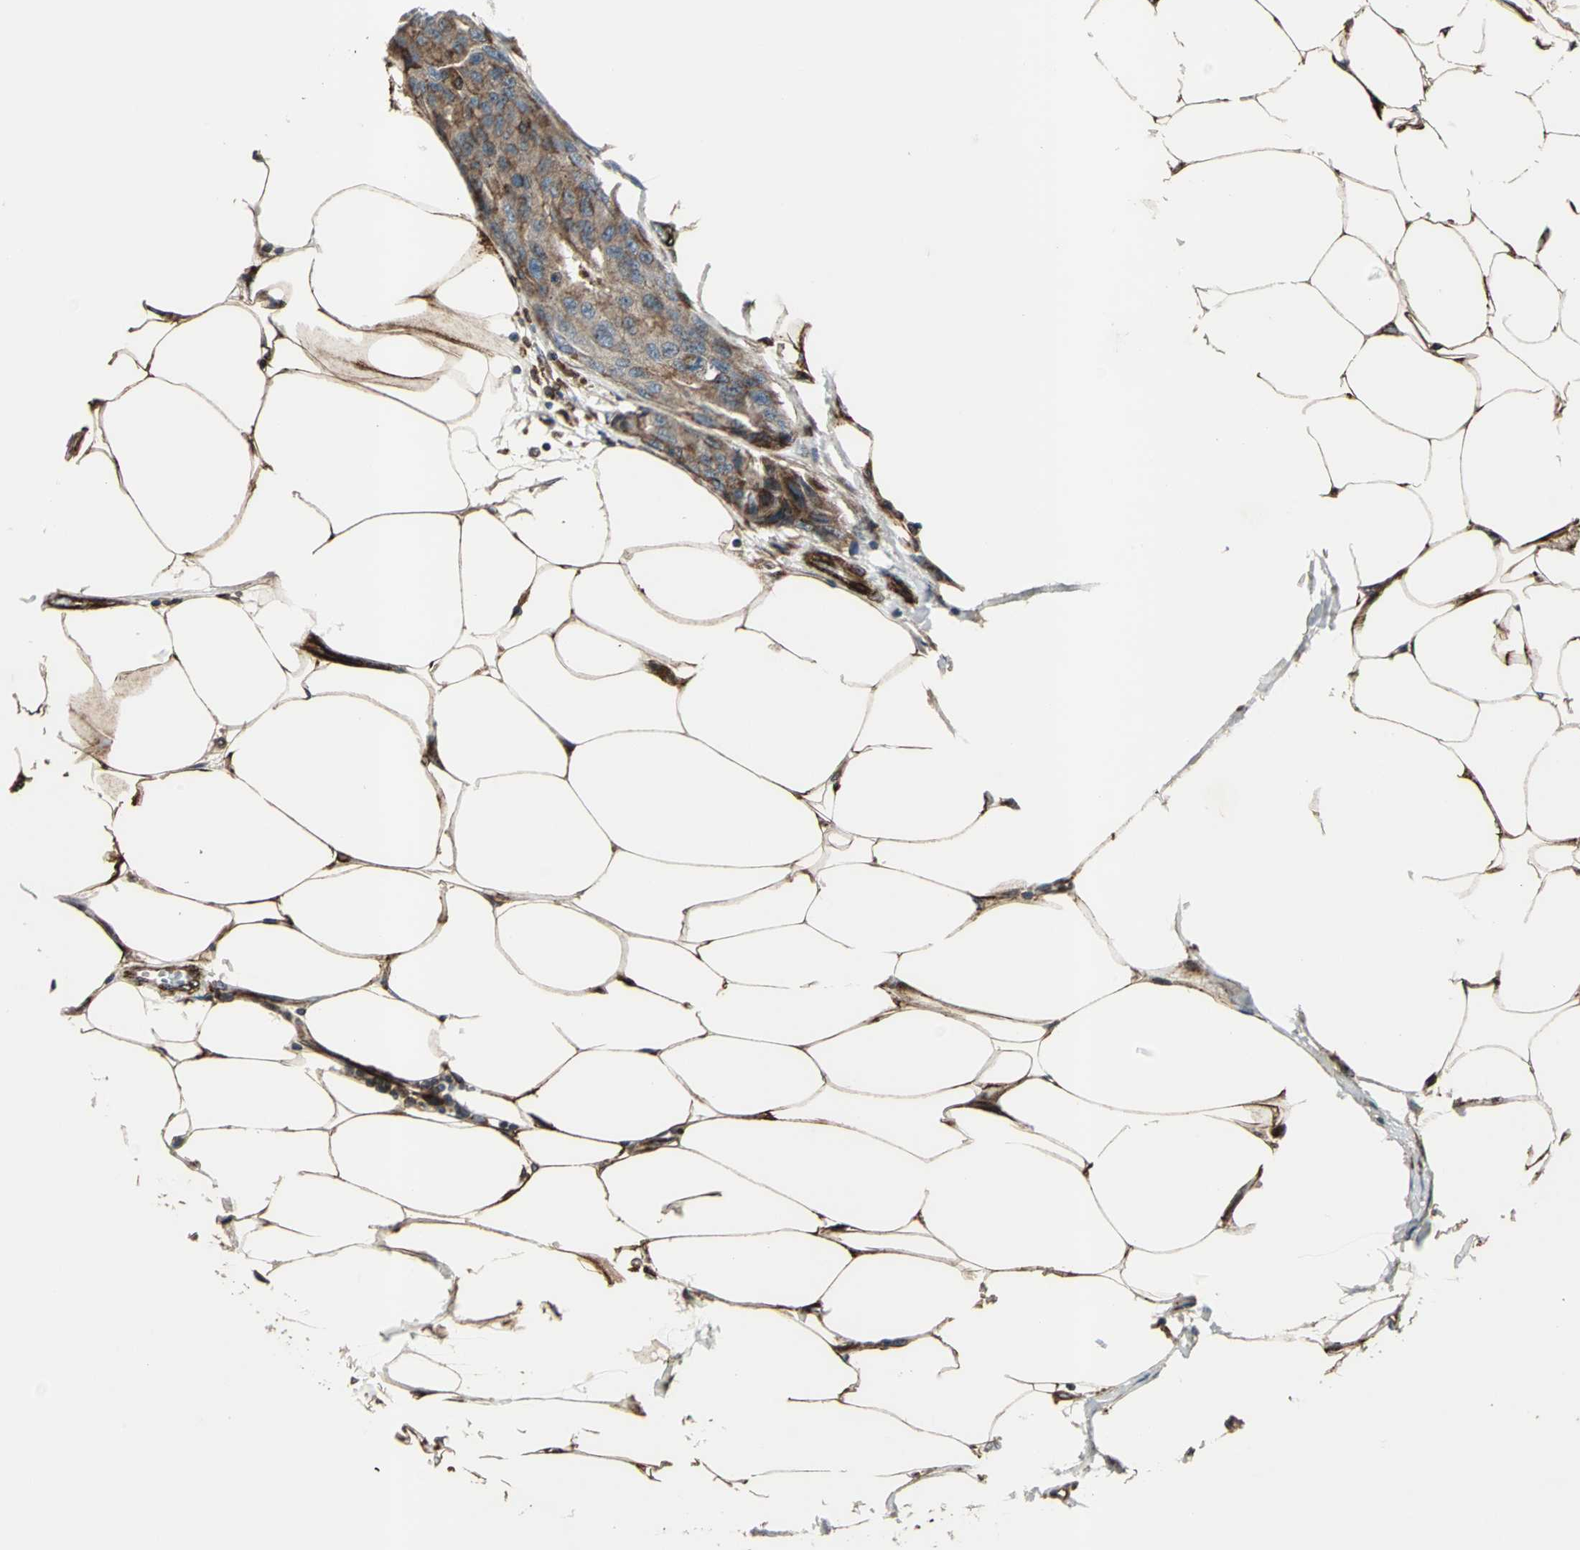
{"staining": {"intensity": "moderate", "quantity": "25%-75%", "location": "cytoplasmic/membranous"}, "tissue": "breast cancer", "cell_type": "Tumor cells", "image_type": "cancer", "snomed": [{"axis": "morphology", "description": "Duct carcinoma"}, {"axis": "topography", "description": "Breast"}], "caption": "A high-resolution photomicrograph shows IHC staining of infiltrating ductal carcinoma (breast), which exhibits moderate cytoplasmic/membranous staining in about 25%-75% of tumor cells. (DAB (3,3'-diaminobenzidine) = brown stain, brightfield microscopy at high magnification).", "gene": "HTATIP2", "patient": {"sex": "female", "age": 80}}